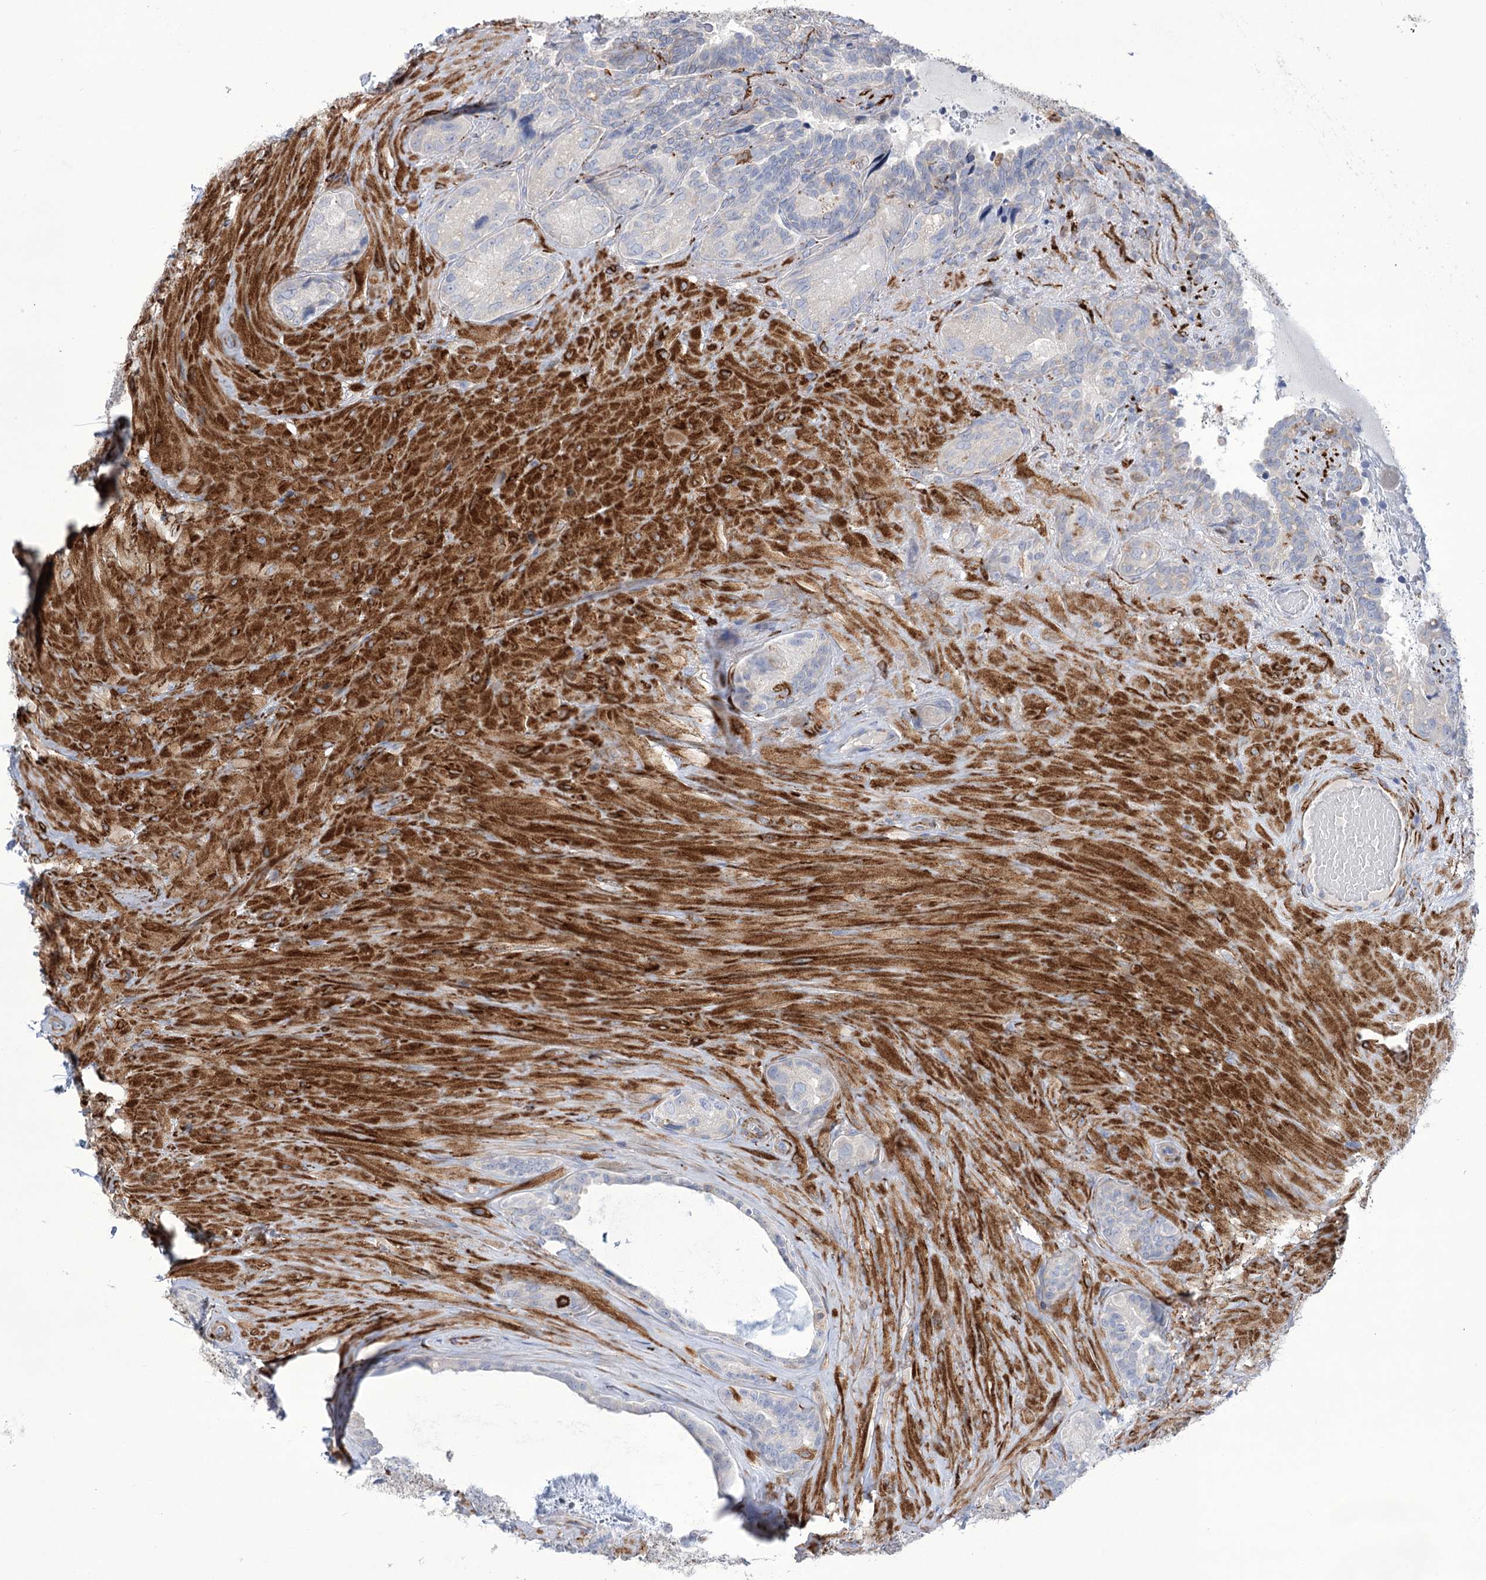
{"staining": {"intensity": "negative", "quantity": "none", "location": "none"}, "tissue": "seminal vesicle", "cell_type": "Glandular cells", "image_type": "normal", "snomed": [{"axis": "morphology", "description": "Normal tissue, NOS"}, {"axis": "topography", "description": "Seminal veicle"}, {"axis": "topography", "description": "Peripheral nerve tissue"}], "caption": "DAB (3,3'-diaminobenzidine) immunohistochemical staining of unremarkable seminal vesicle displays no significant expression in glandular cells.", "gene": "ANGPTL3", "patient": {"sex": "male", "age": 67}}